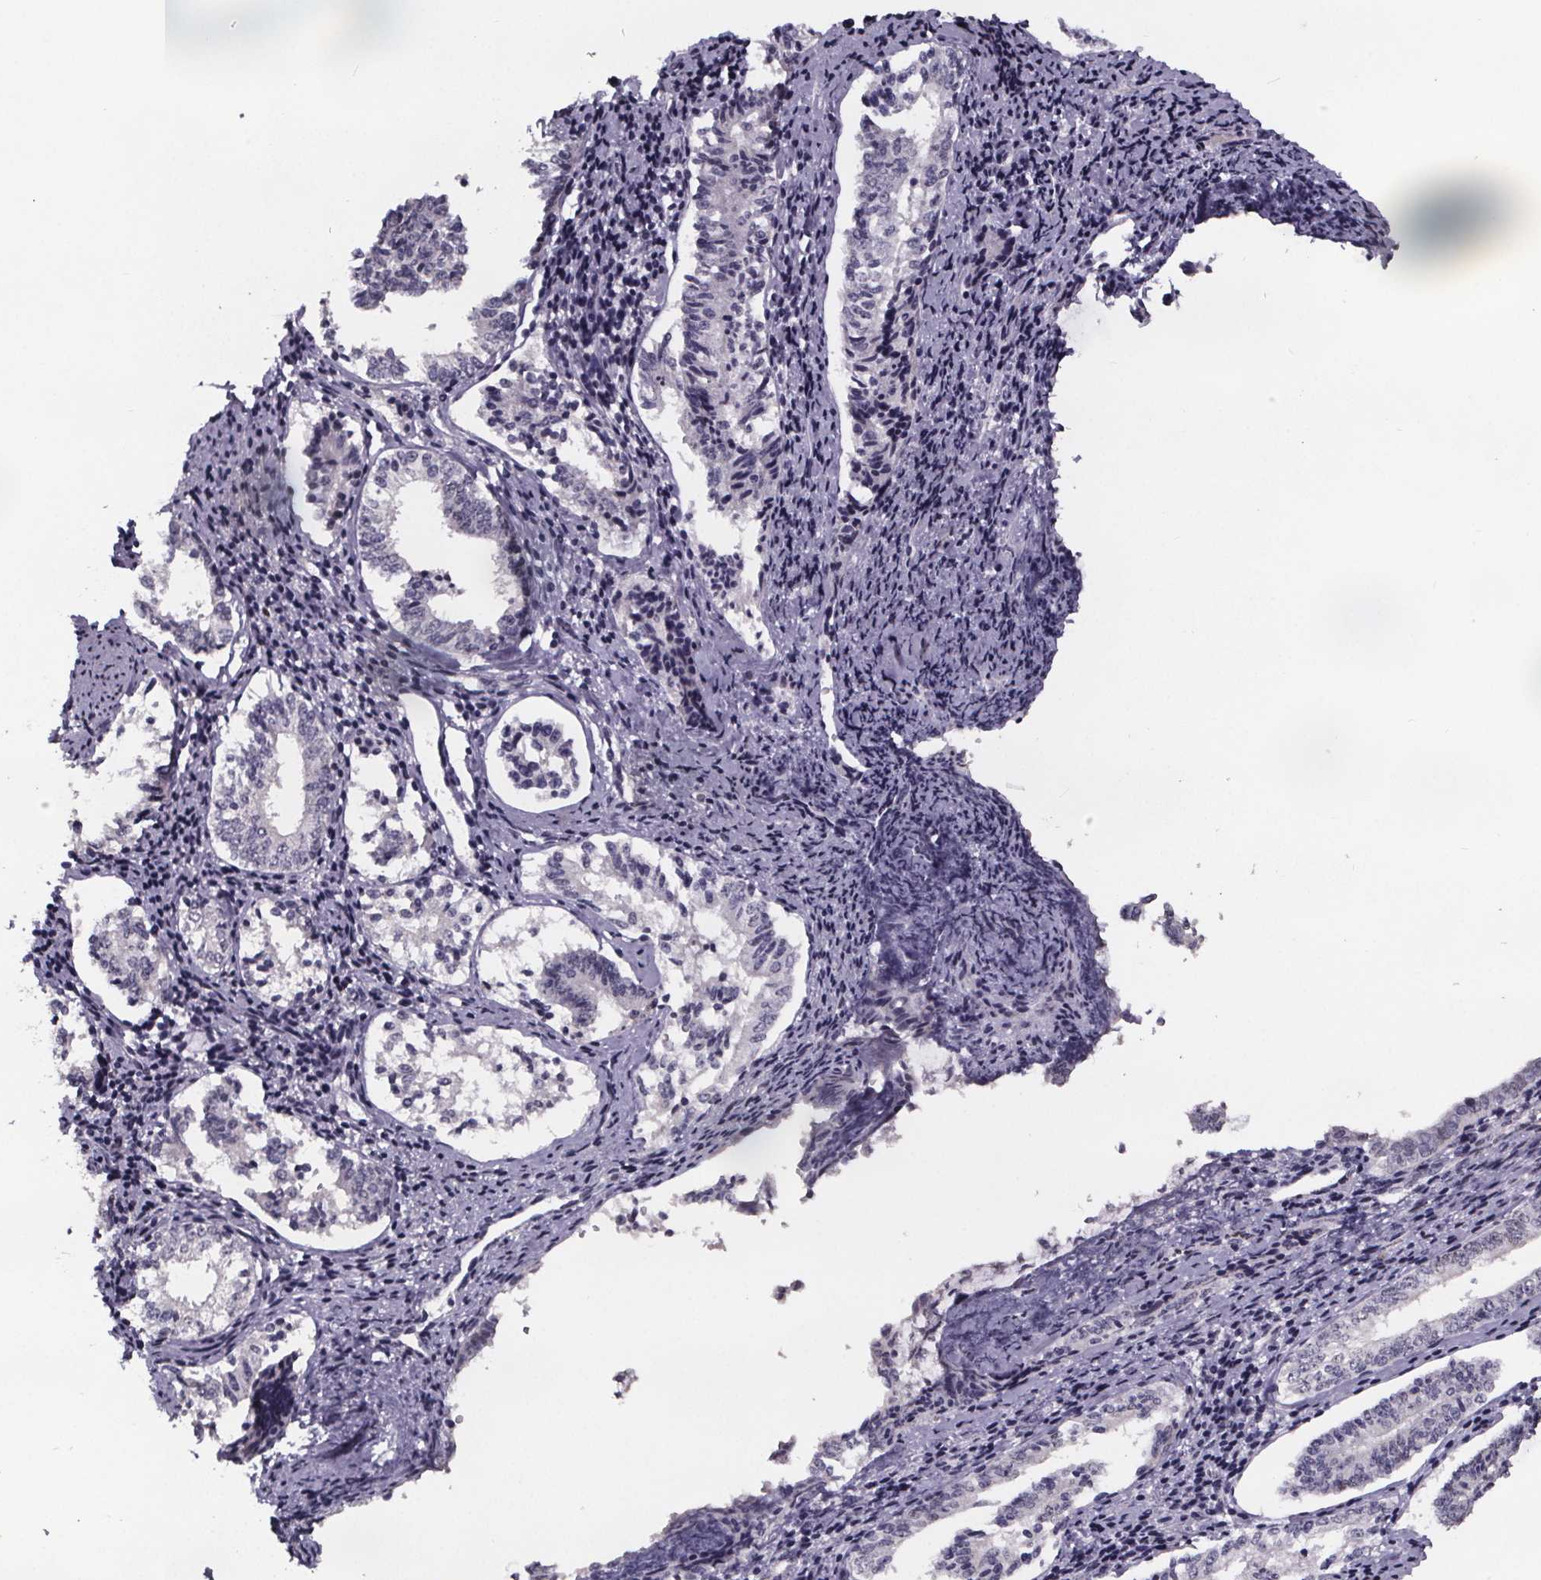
{"staining": {"intensity": "negative", "quantity": "none", "location": "none"}, "tissue": "cervical cancer", "cell_type": "Tumor cells", "image_type": "cancer", "snomed": [{"axis": "morphology", "description": "Squamous cell carcinoma, NOS"}, {"axis": "topography", "description": "Cervix"}], "caption": "Tumor cells are negative for protein expression in human cervical cancer (squamous cell carcinoma). Nuclei are stained in blue.", "gene": "AR", "patient": {"sex": "female", "age": 59}}